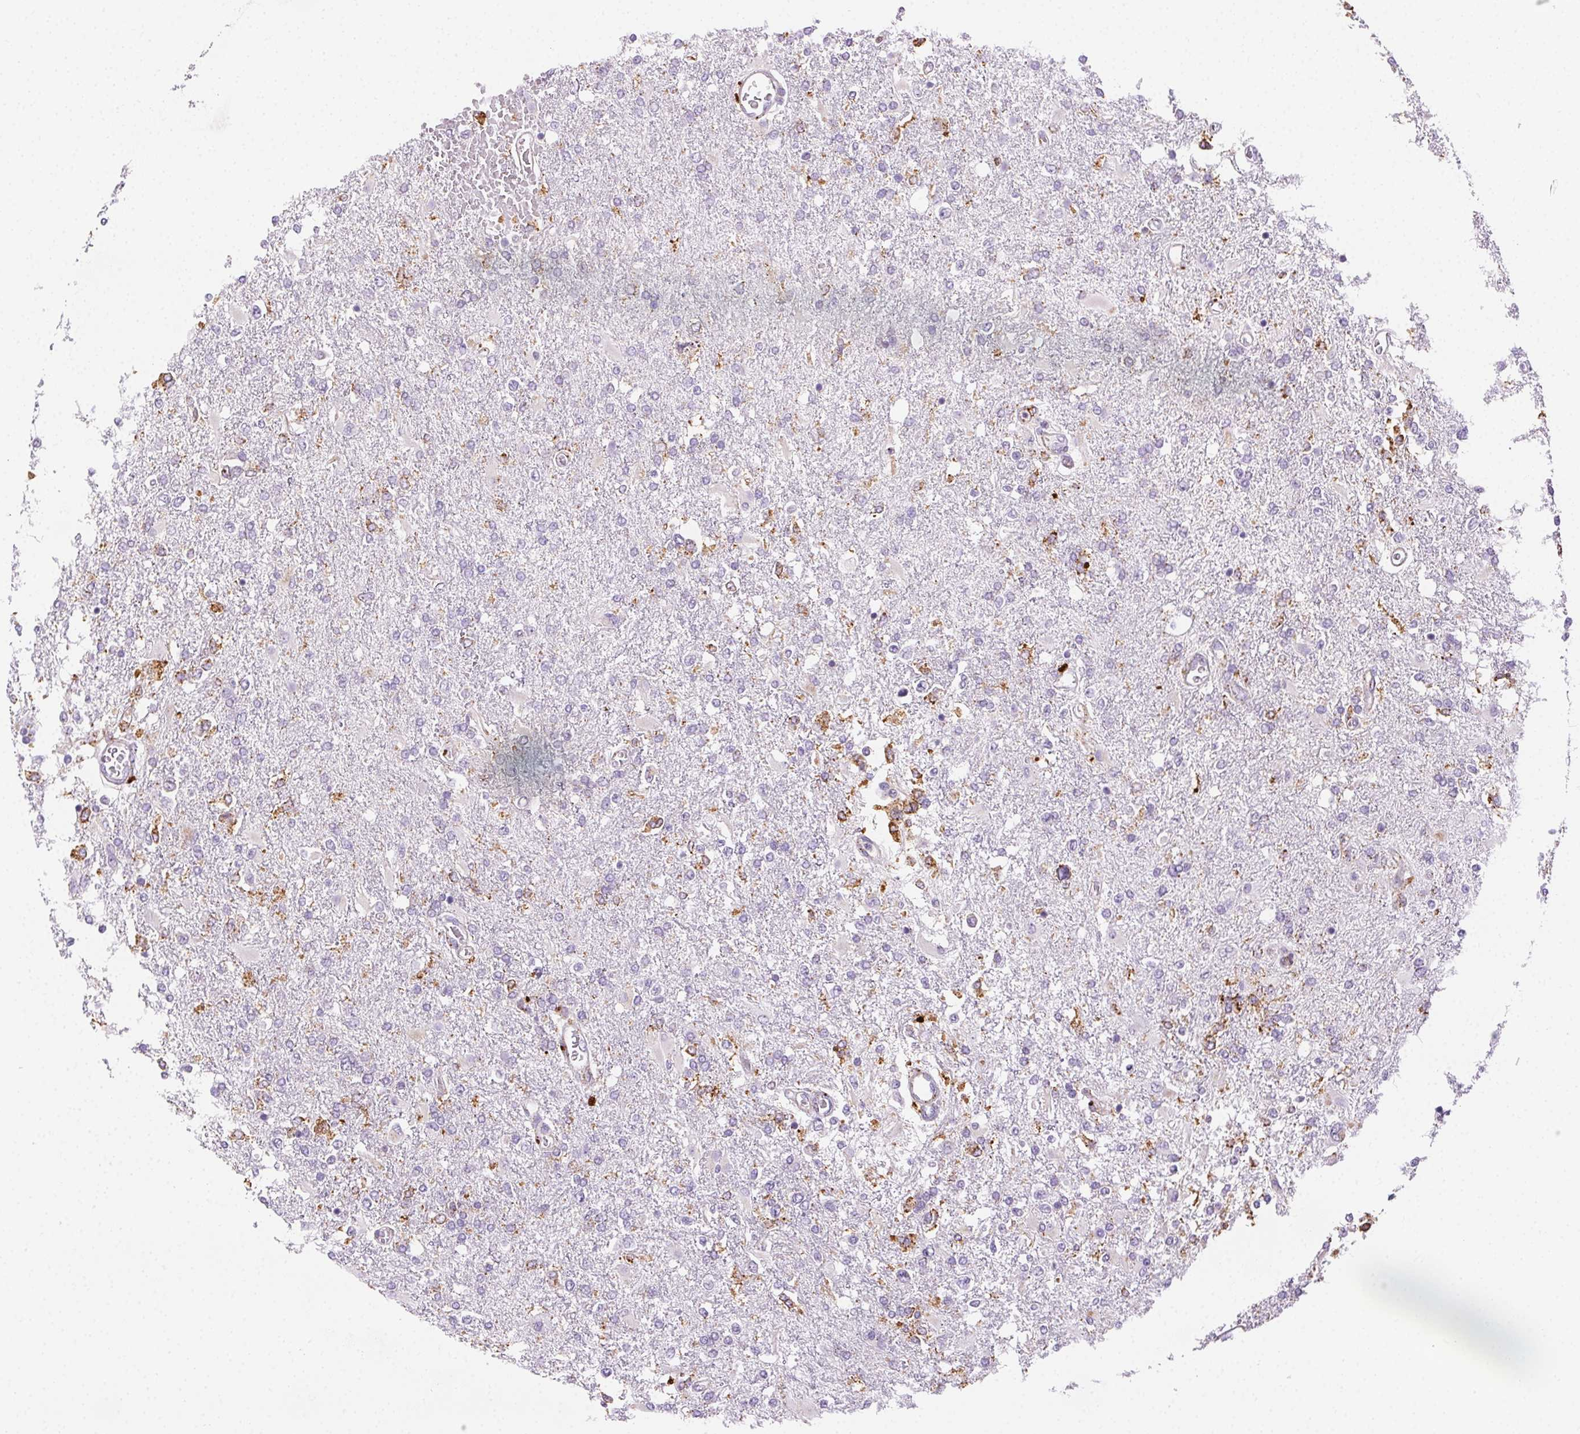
{"staining": {"intensity": "negative", "quantity": "none", "location": "none"}, "tissue": "glioma", "cell_type": "Tumor cells", "image_type": "cancer", "snomed": [{"axis": "morphology", "description": "Glioma, malignant, High grade"}, {"axis": "topography", "description": "Cerebral cortex"}], "caption": "The image displays no significant positivity in tumor cells of malignant high-grade glioma. The staining is performed using DAB brown chromogen with nuclei counter-stained in using hematoxylin.", "gene": "SCPEP1", "patient": {"sex": "male", "age": 79}}